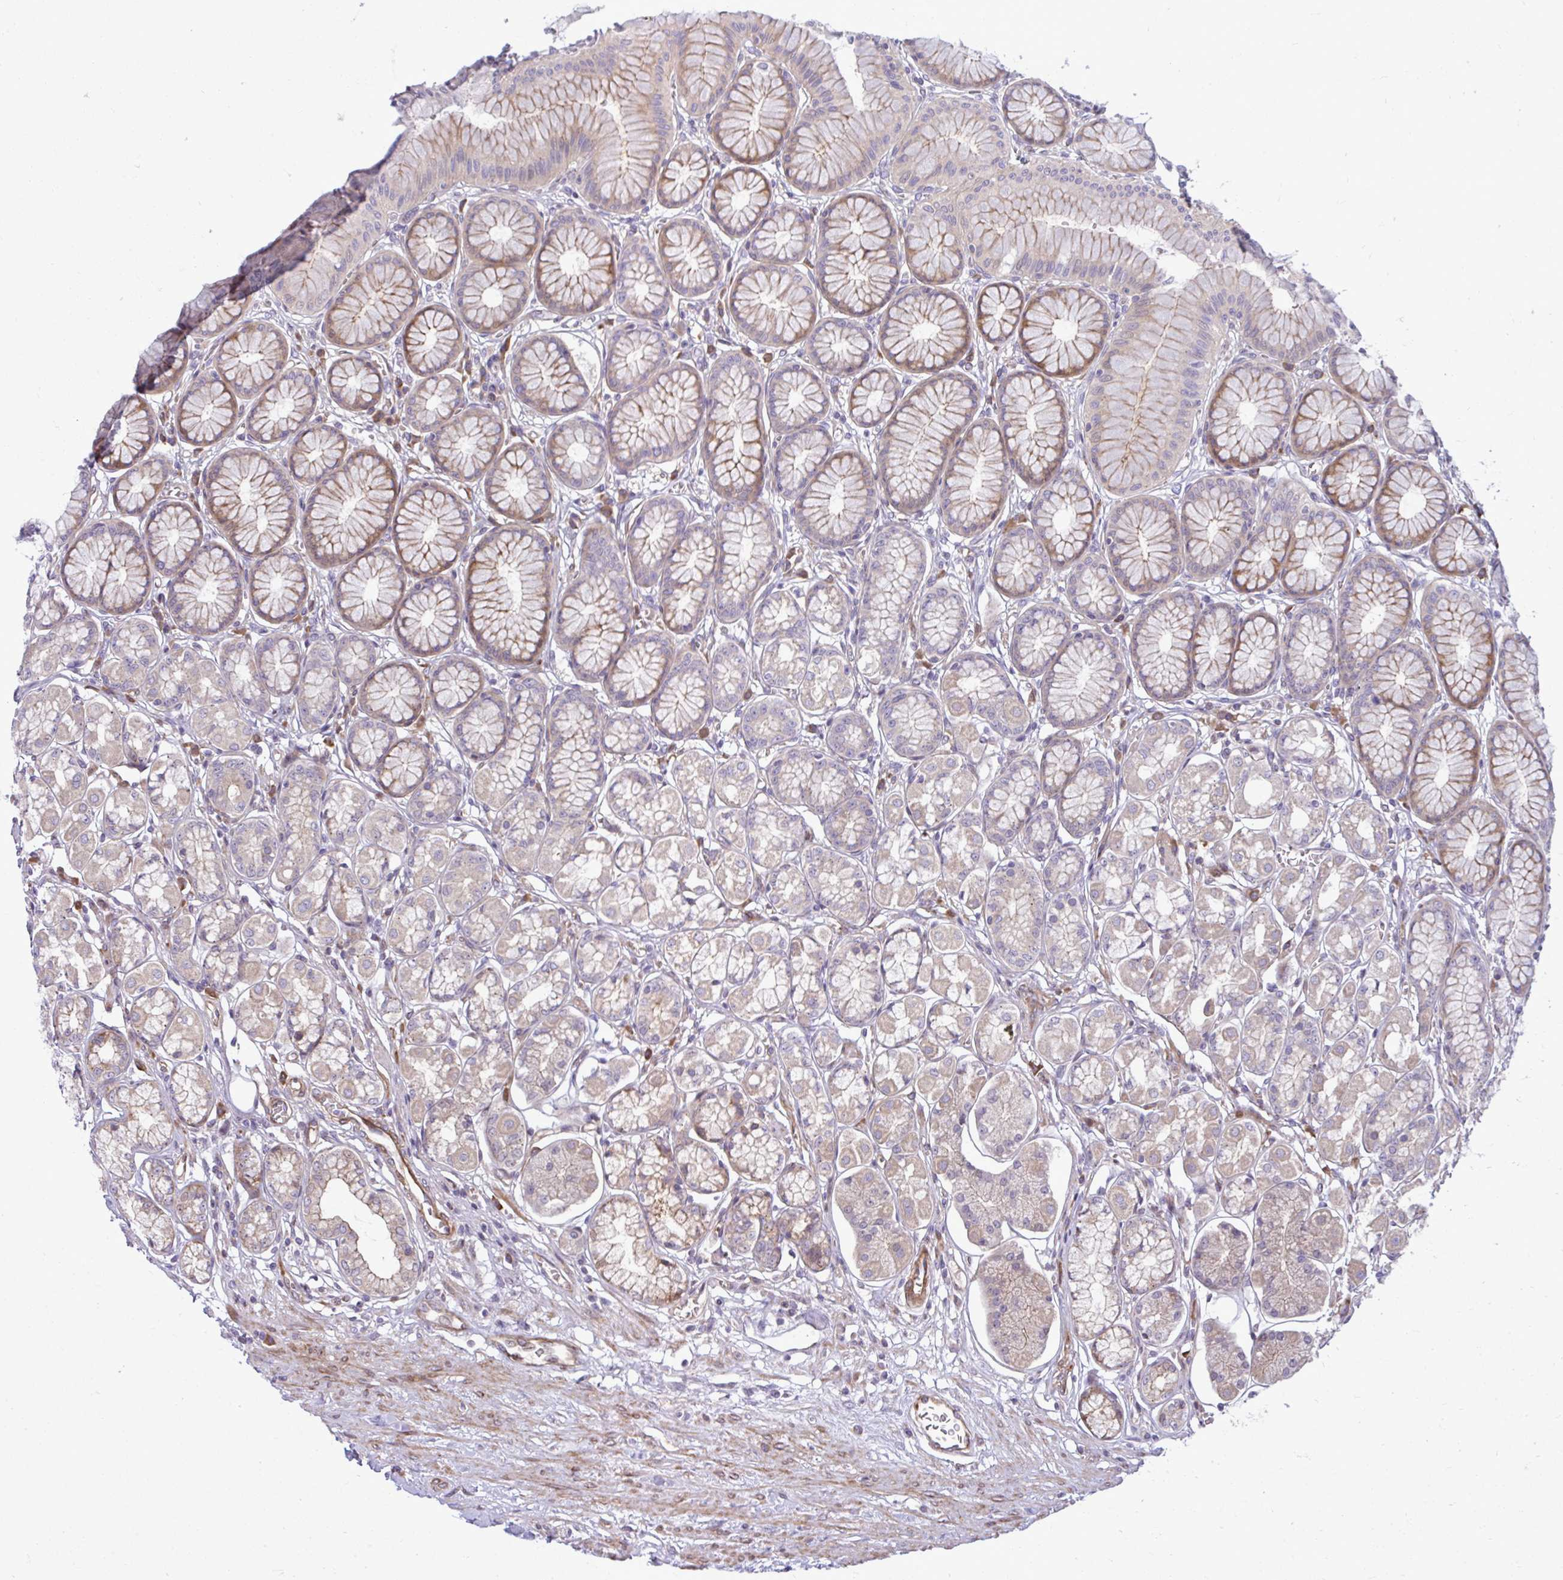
{"staining": {"intensity": "moderate", "quantity": "25%-75%", "location": "cytoplasmic/membranous"}, "tissue": "stomach", "cell_type": "Glandular cells", "image_type": "normal", "snomed": [{"axis": "morphology", "description": "Normal tissue, NOS"}, {"axis": "topography", "description": "Stomach"}, {"axis": "topography", "description": "Stomach, lower"}], "caption": "Glandular cells demonstrate medium levels of moderate cytoplasmic/membranous positivity in about 25%-75% of cells in benign human stomach. Nuclei are stained in blue.", "gene": "ZSCAN9", "patient": {"sex": "male", "age": 76}}